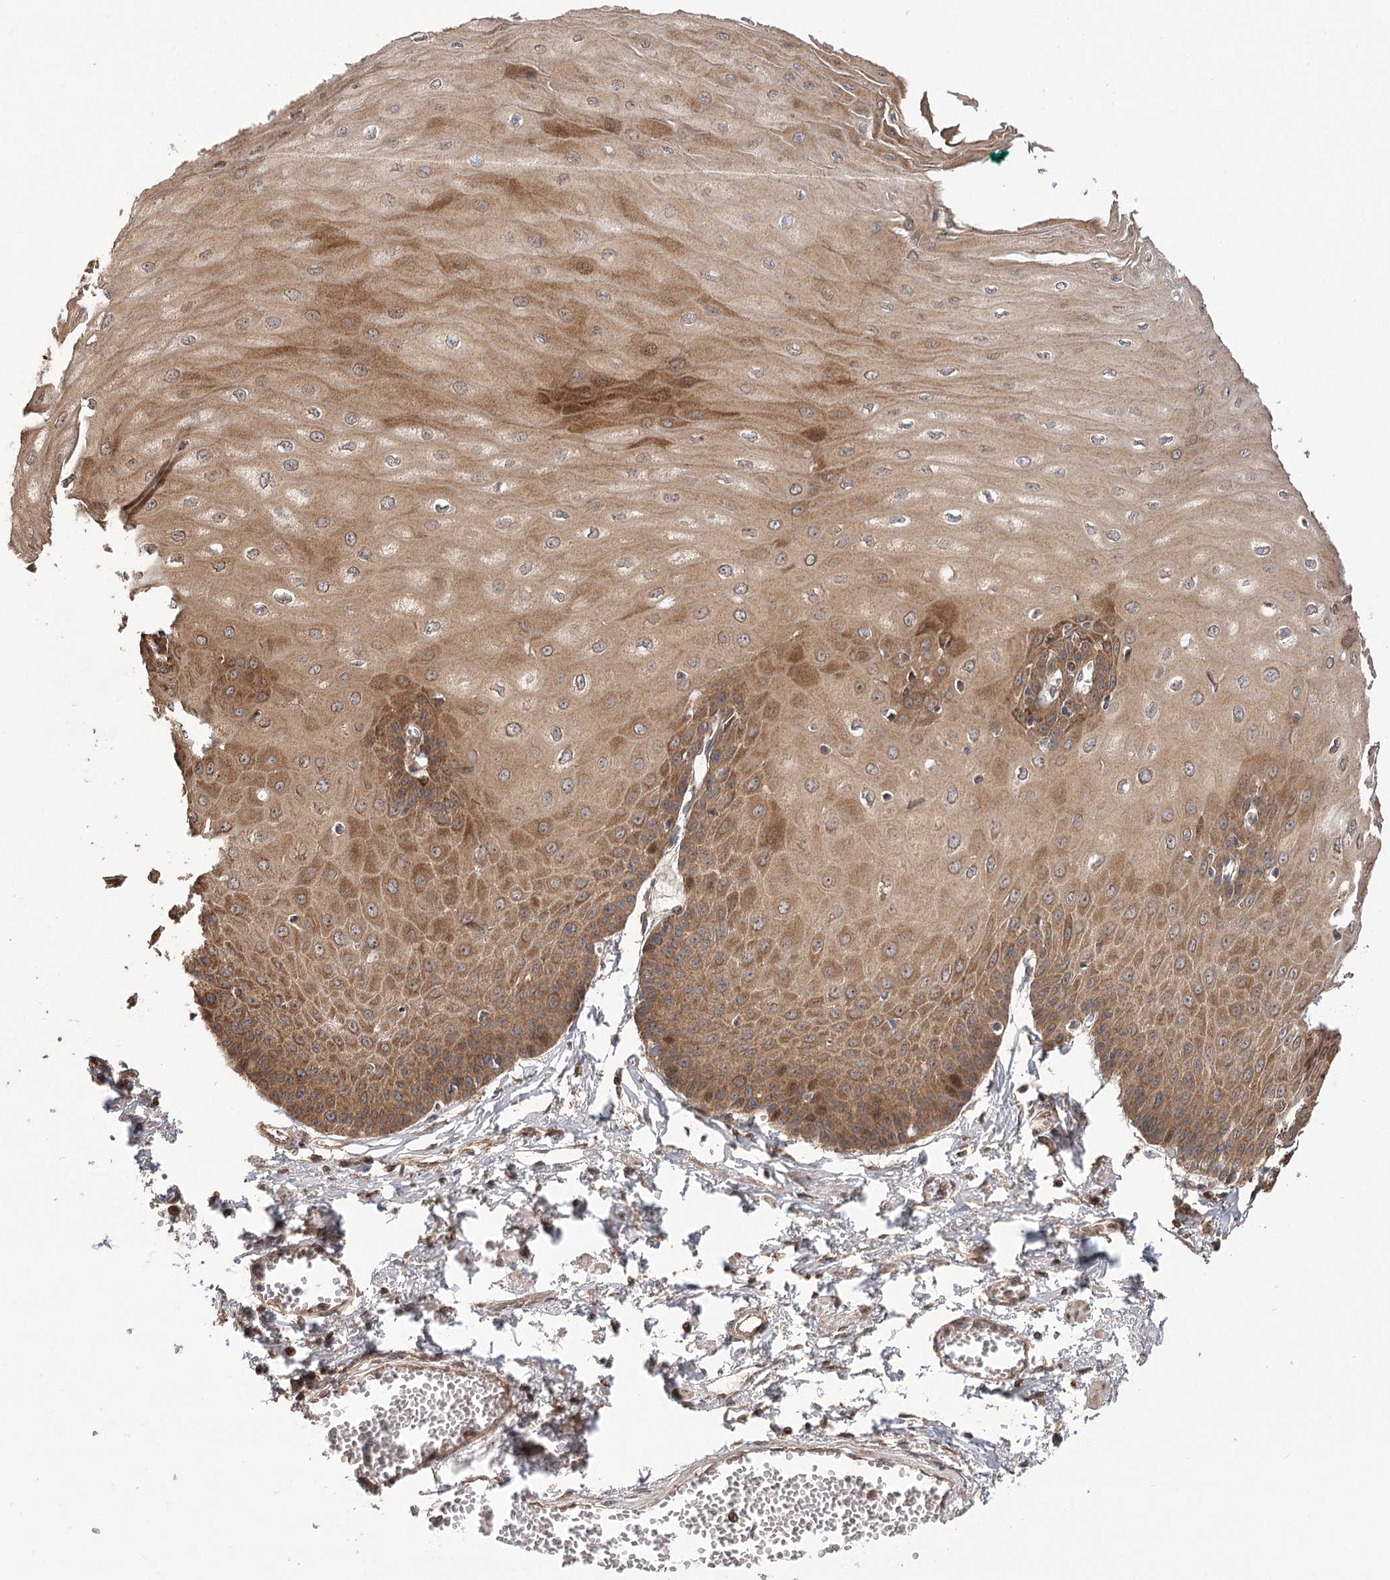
{"staining": {"intensity": "strong", "quantity": ">75%", "location": "cytoplasmic/membranous"}, "tissue": "esophagus", "cell_type": "Squamous epithelial cells", "image_type": "normal", "snomed": [{"axis": "morphology", "description": "Normal tissue, NOS"}, {"axis": "topography", "description": "Esophagus"}], "caption": "Squamous epithelial cells display high levels of strong cytoplasmic/membranous staining in about >75% of cells in normal esophagus.", "gene": "LSS", "patient": {"sex": "male", "age": 60}}